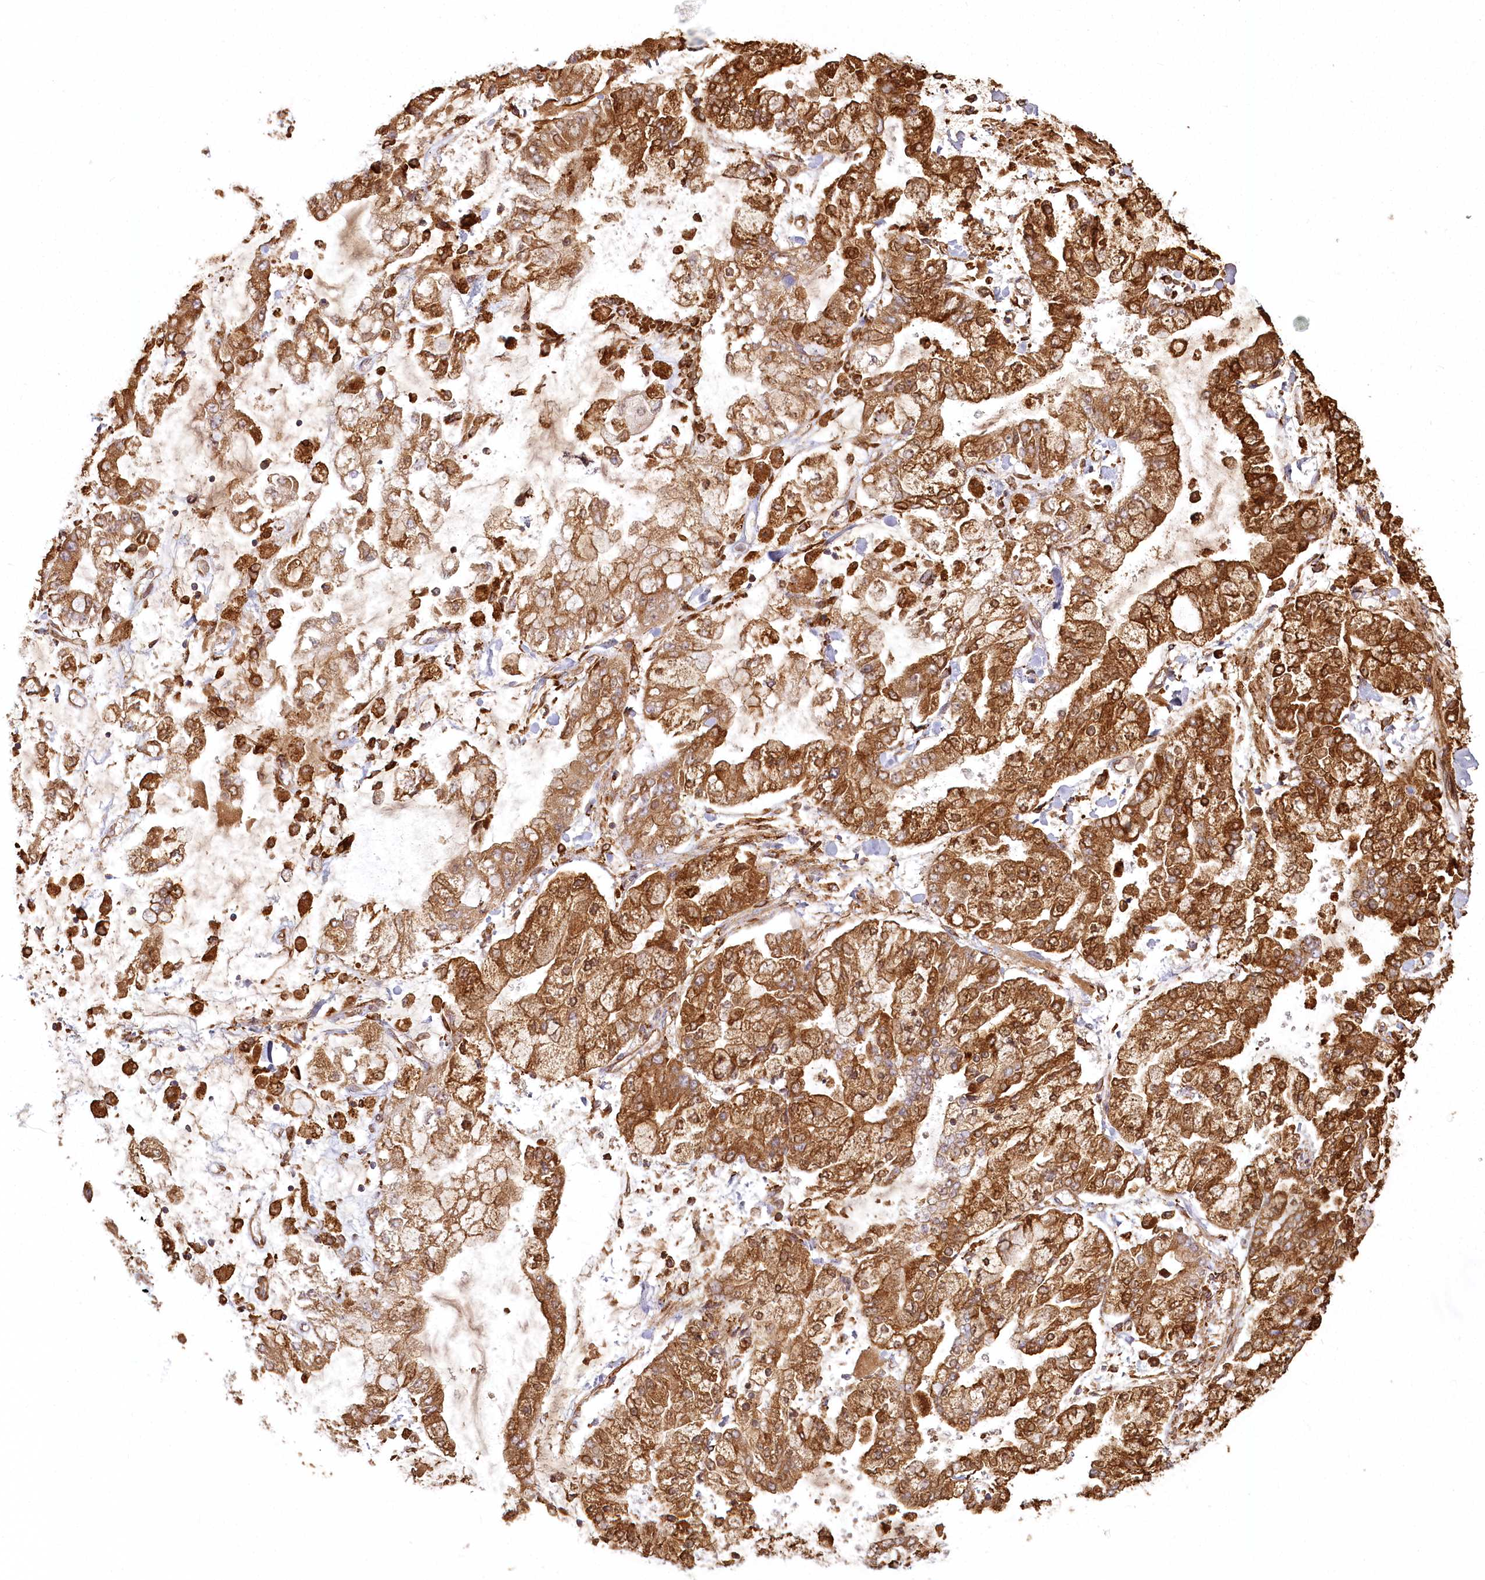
{"staining": {"intensity": "moderate", "quantity": ">75%", "location": "cytoplasmic/membranous,nuclear"}, "tissue": "stomach cancer", "cell_type": "Tumor cells", "image_type": "cancer", "snomed": [{"axis": "morphology", "description": "Normal tissue, NOS"}, {"axis": "morphology", "description": "Adenocarcinoma, NOS"}, {"axis": "topography", "description": "Stomach, upper"}, {"axis": "topography", "description": "Stomach"}], "caption": "The photomicrograph demonstrates a brown stain indicating the presence of a protein in the cytoplasmic/membranous and nuclear of tumor cells in stomach adenocarcinoma.", "gene": "FAM13A", "patient": {"sex": "male", "age": 76}}